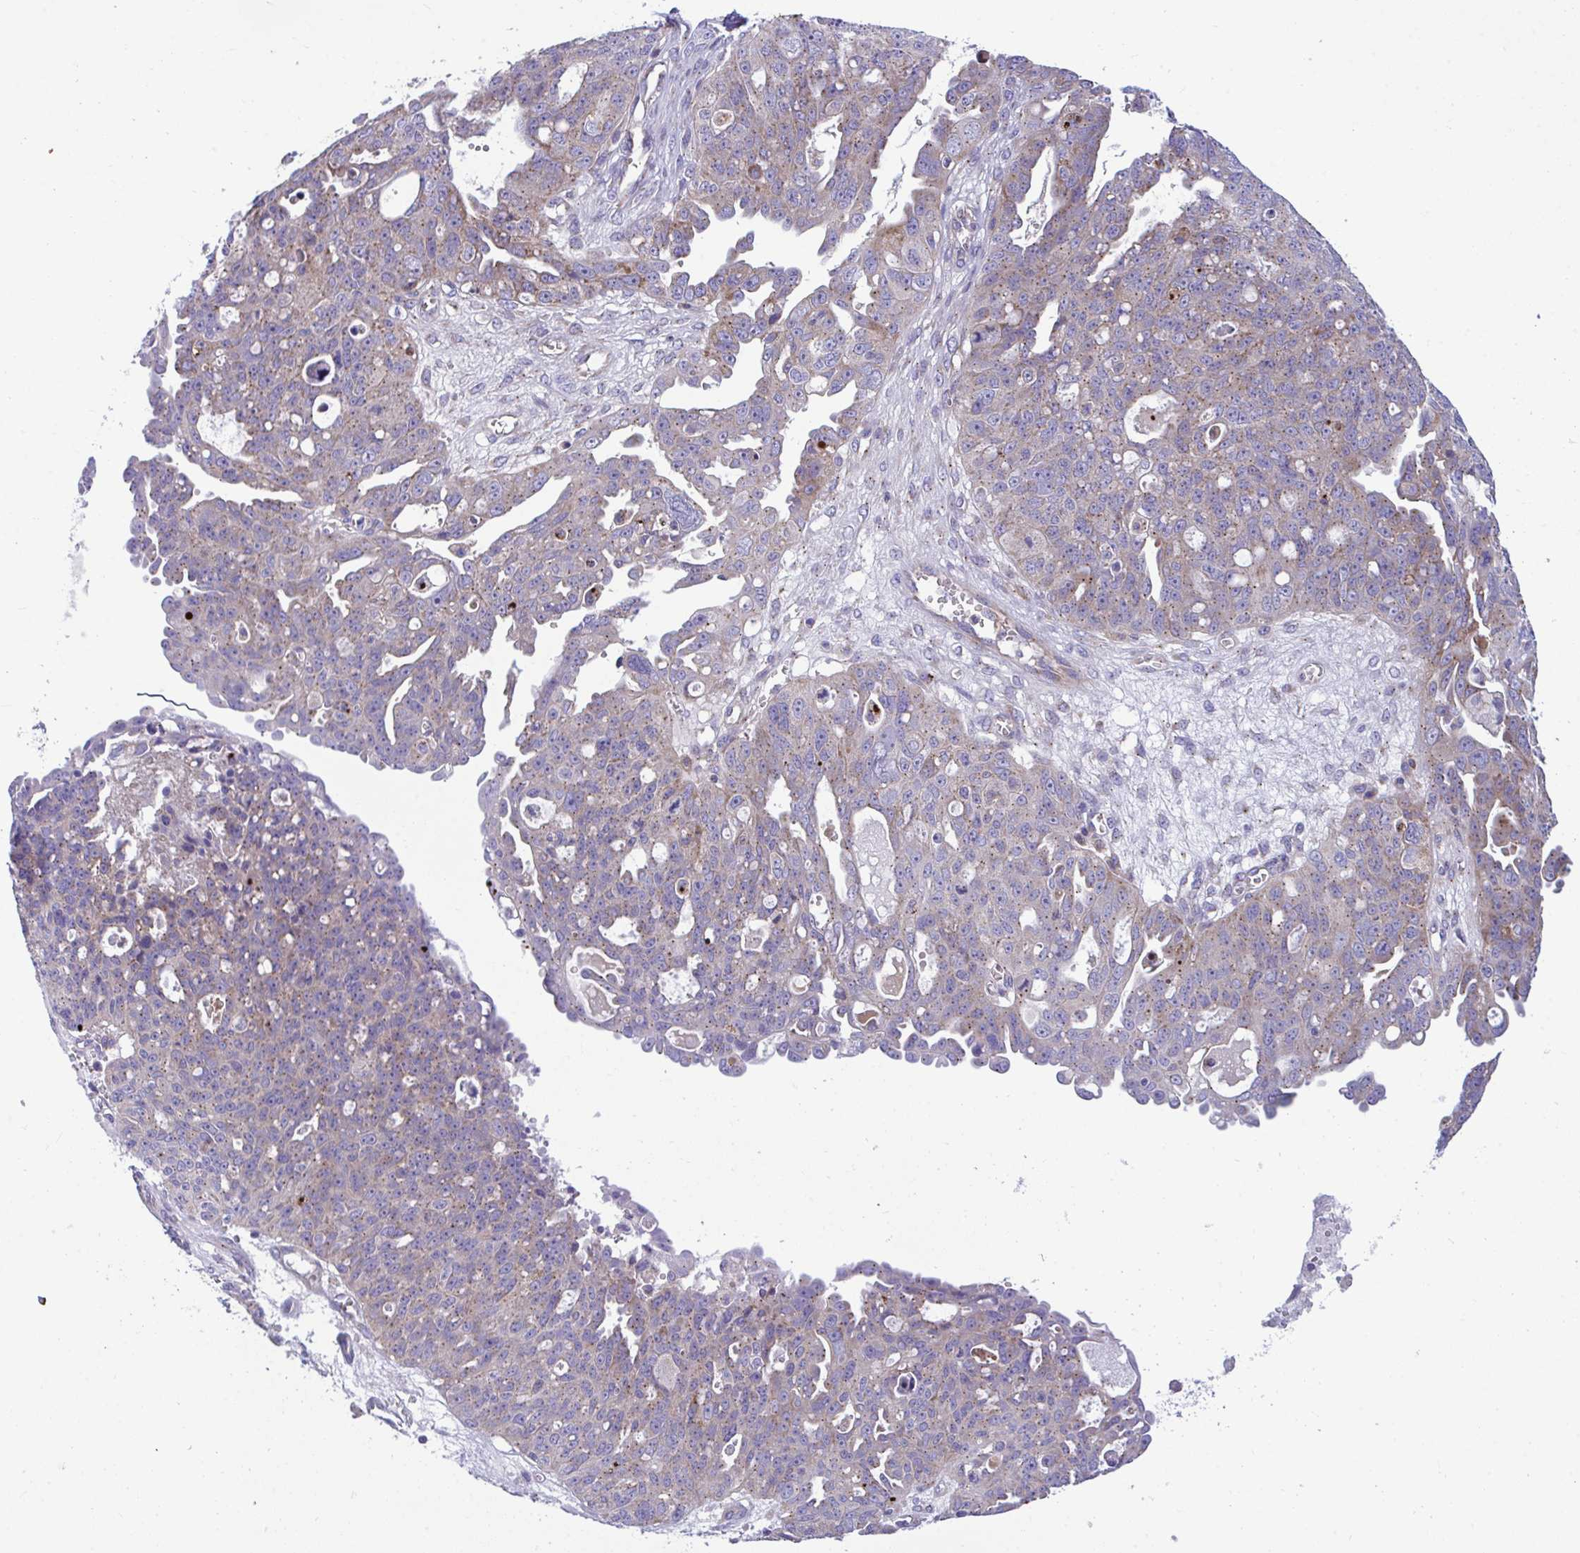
{"staining": {"intensity": "weak", "quantity": "25%-75%", "location": "cytoplasmic/membranous"}, "tissue": "ovarian cancer", "cell_type": "Tumor cells", "image_type": "cancer", "snomed": [{"axis": "morphology", "description": "Carcinoma, endometroid"}, {"axis": "topography", "description": "Ovary"}], "caption": "Immunohistochemistry of human endometroid carcinoma (ovarian) reveals low levels of weak cytoplasmic/membranous expression in approximately 25%-75% of tumor cells.", "gene": "MRPS16", "patient": {"sex": "female", "age": 70}}